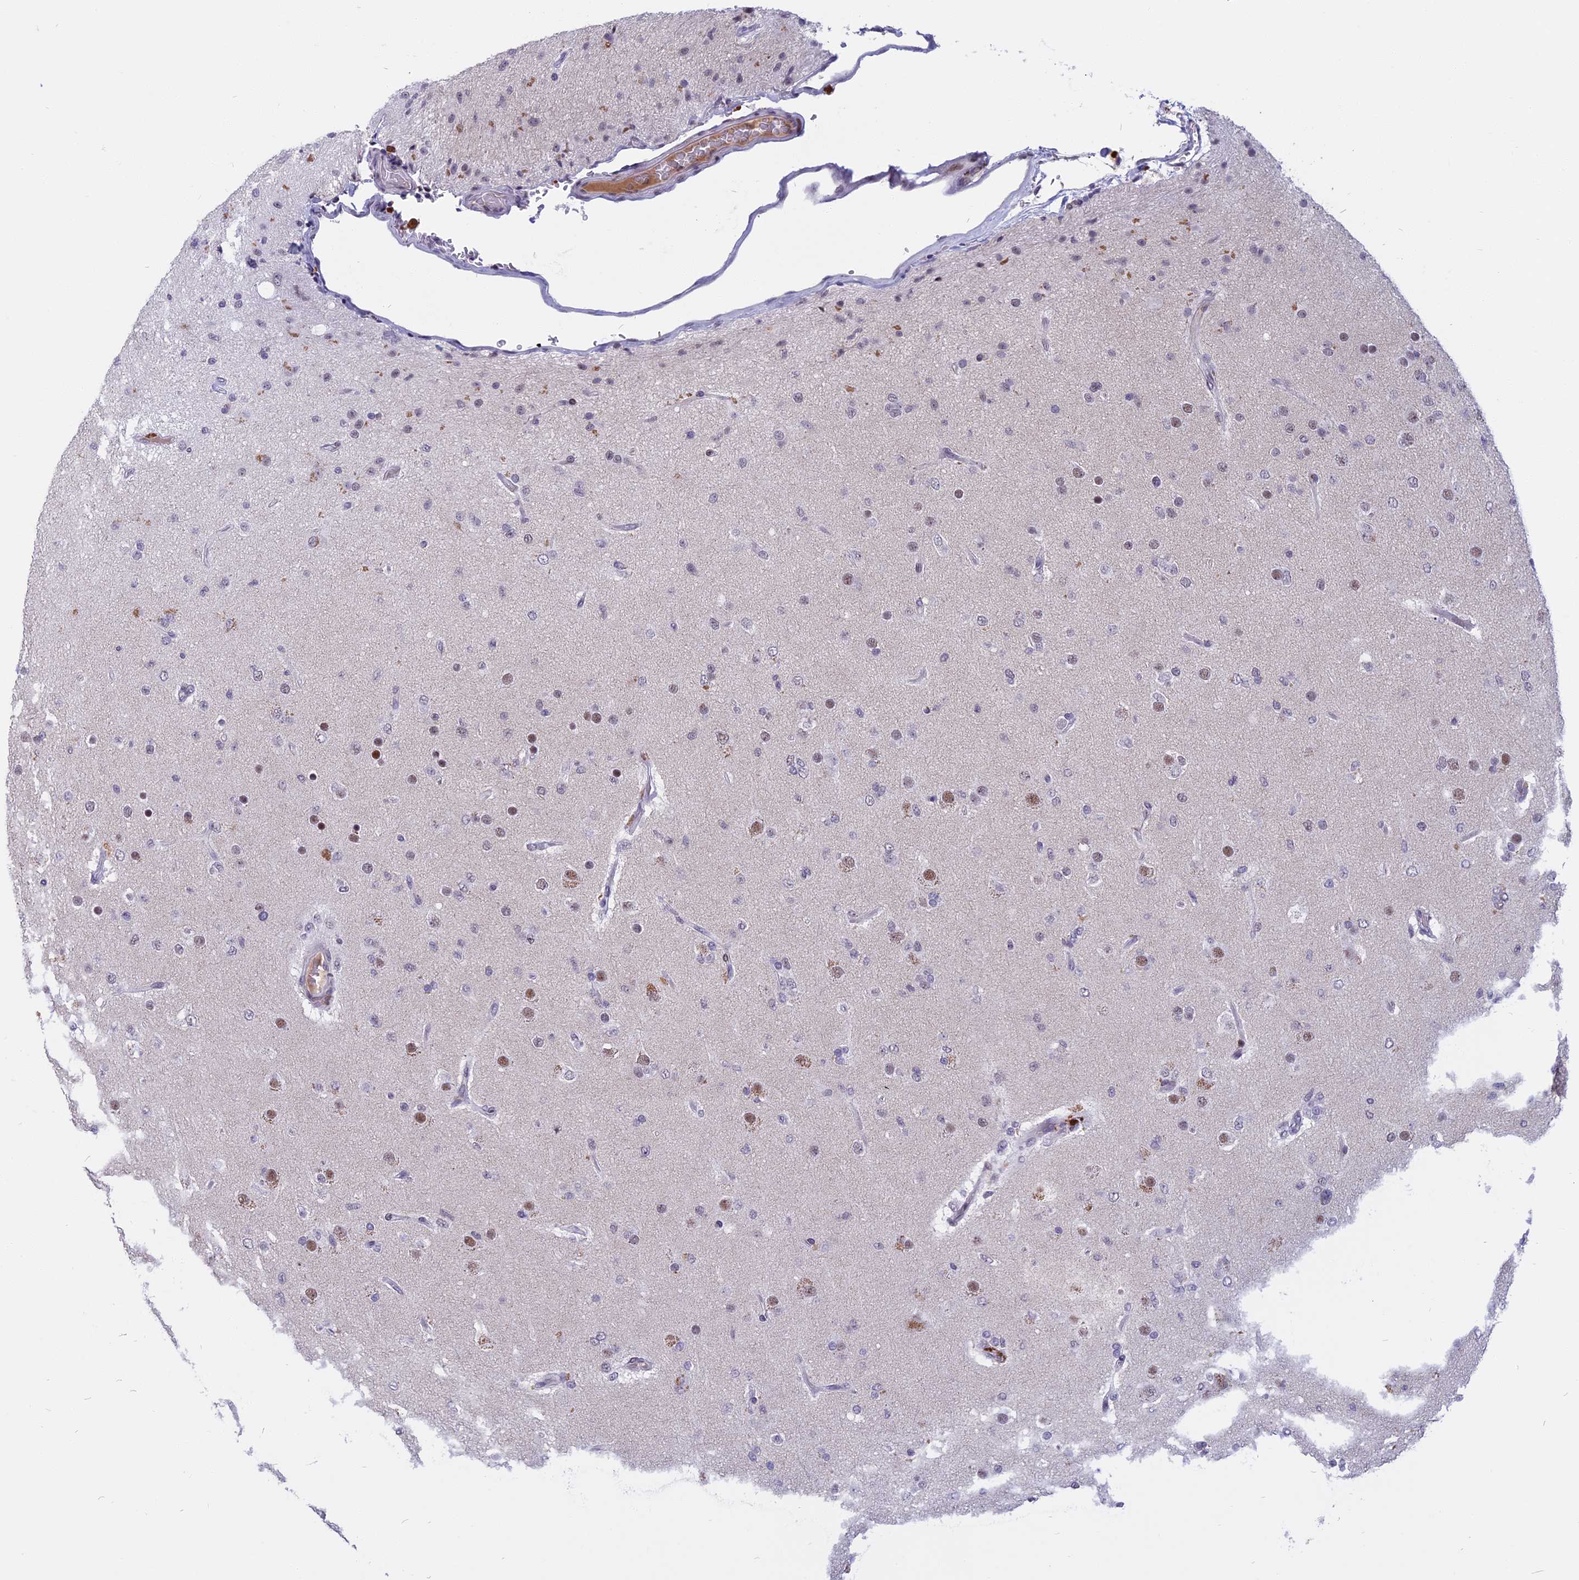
{"staining": {"intensity": "moderate", "quantity": "<25%", "location": "nuclear"}, "tissue": "glioma", "cell_type": "Tumor cells", "image_type": "cancer", "snomed": [{"axis": "morphology", "description": "Glioma, malignant, Low grade"}, {"axis": "topography", "description": "Brain"}], "caption": "Protein analysis of malignant low-grade glioma tissue exhibits moderate nuclear expression in approximately <25% of tumor cells.", "gene": "CDC7", "patient": {"sex": "male", "age": 65}}